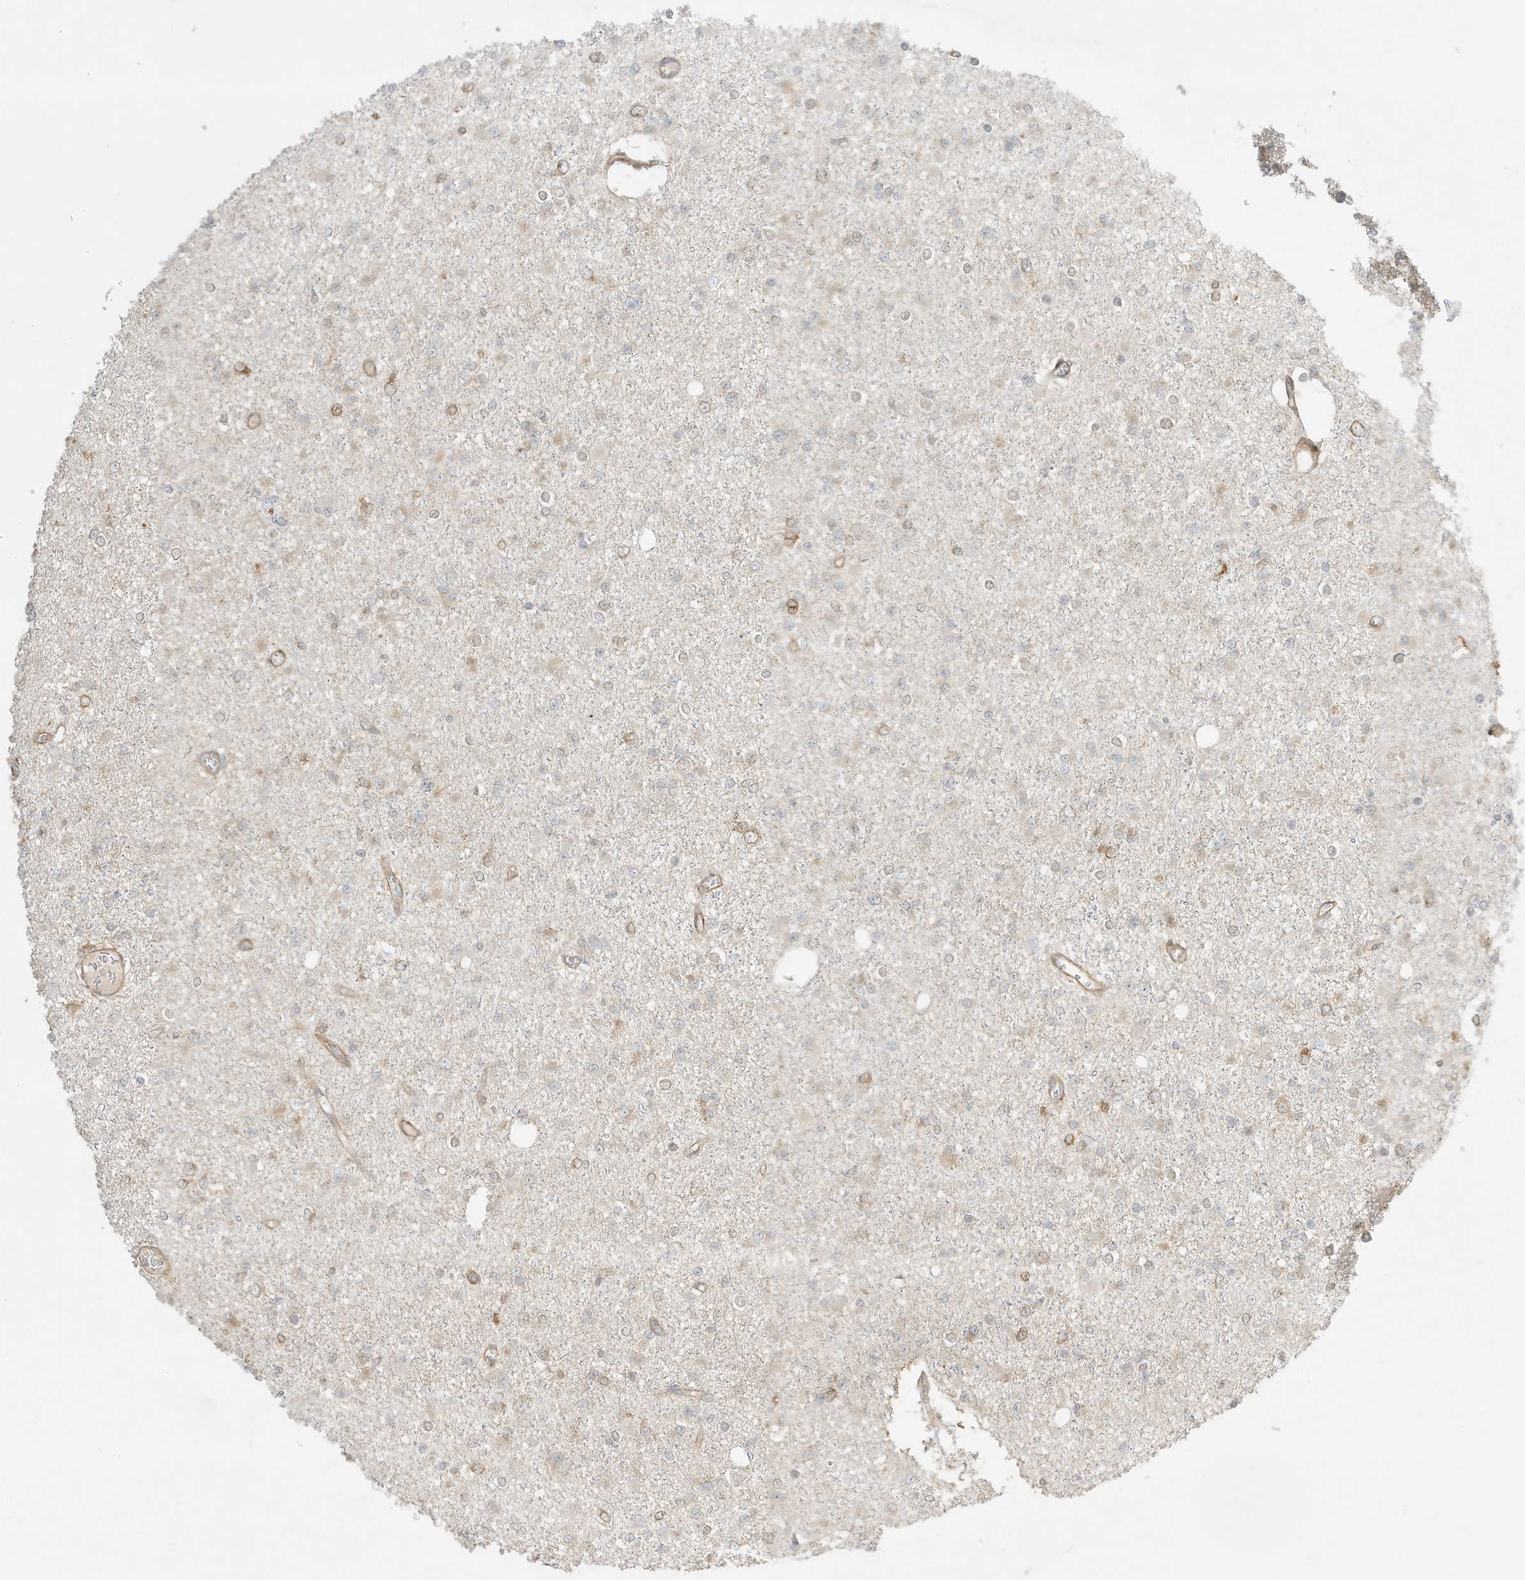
{"staining": {"intensity": "negative", "quantity": "none", "location": "none"}, "tissue": "glioma", "cell_type": "Tumor cells", "image_type": "cancer", "snomed": [{"axis": "morphology", "description": "Glioma, malignant, Low grade"}, {"axis": "topography", "description": "Brain"}], "caption": "This is an immunohistochemistry (IHC) histopathology image of human glioma. There is no positivity in tumor cells.", "gene": "SCARF2", "patient": {"sex": "female", "age": 22}}